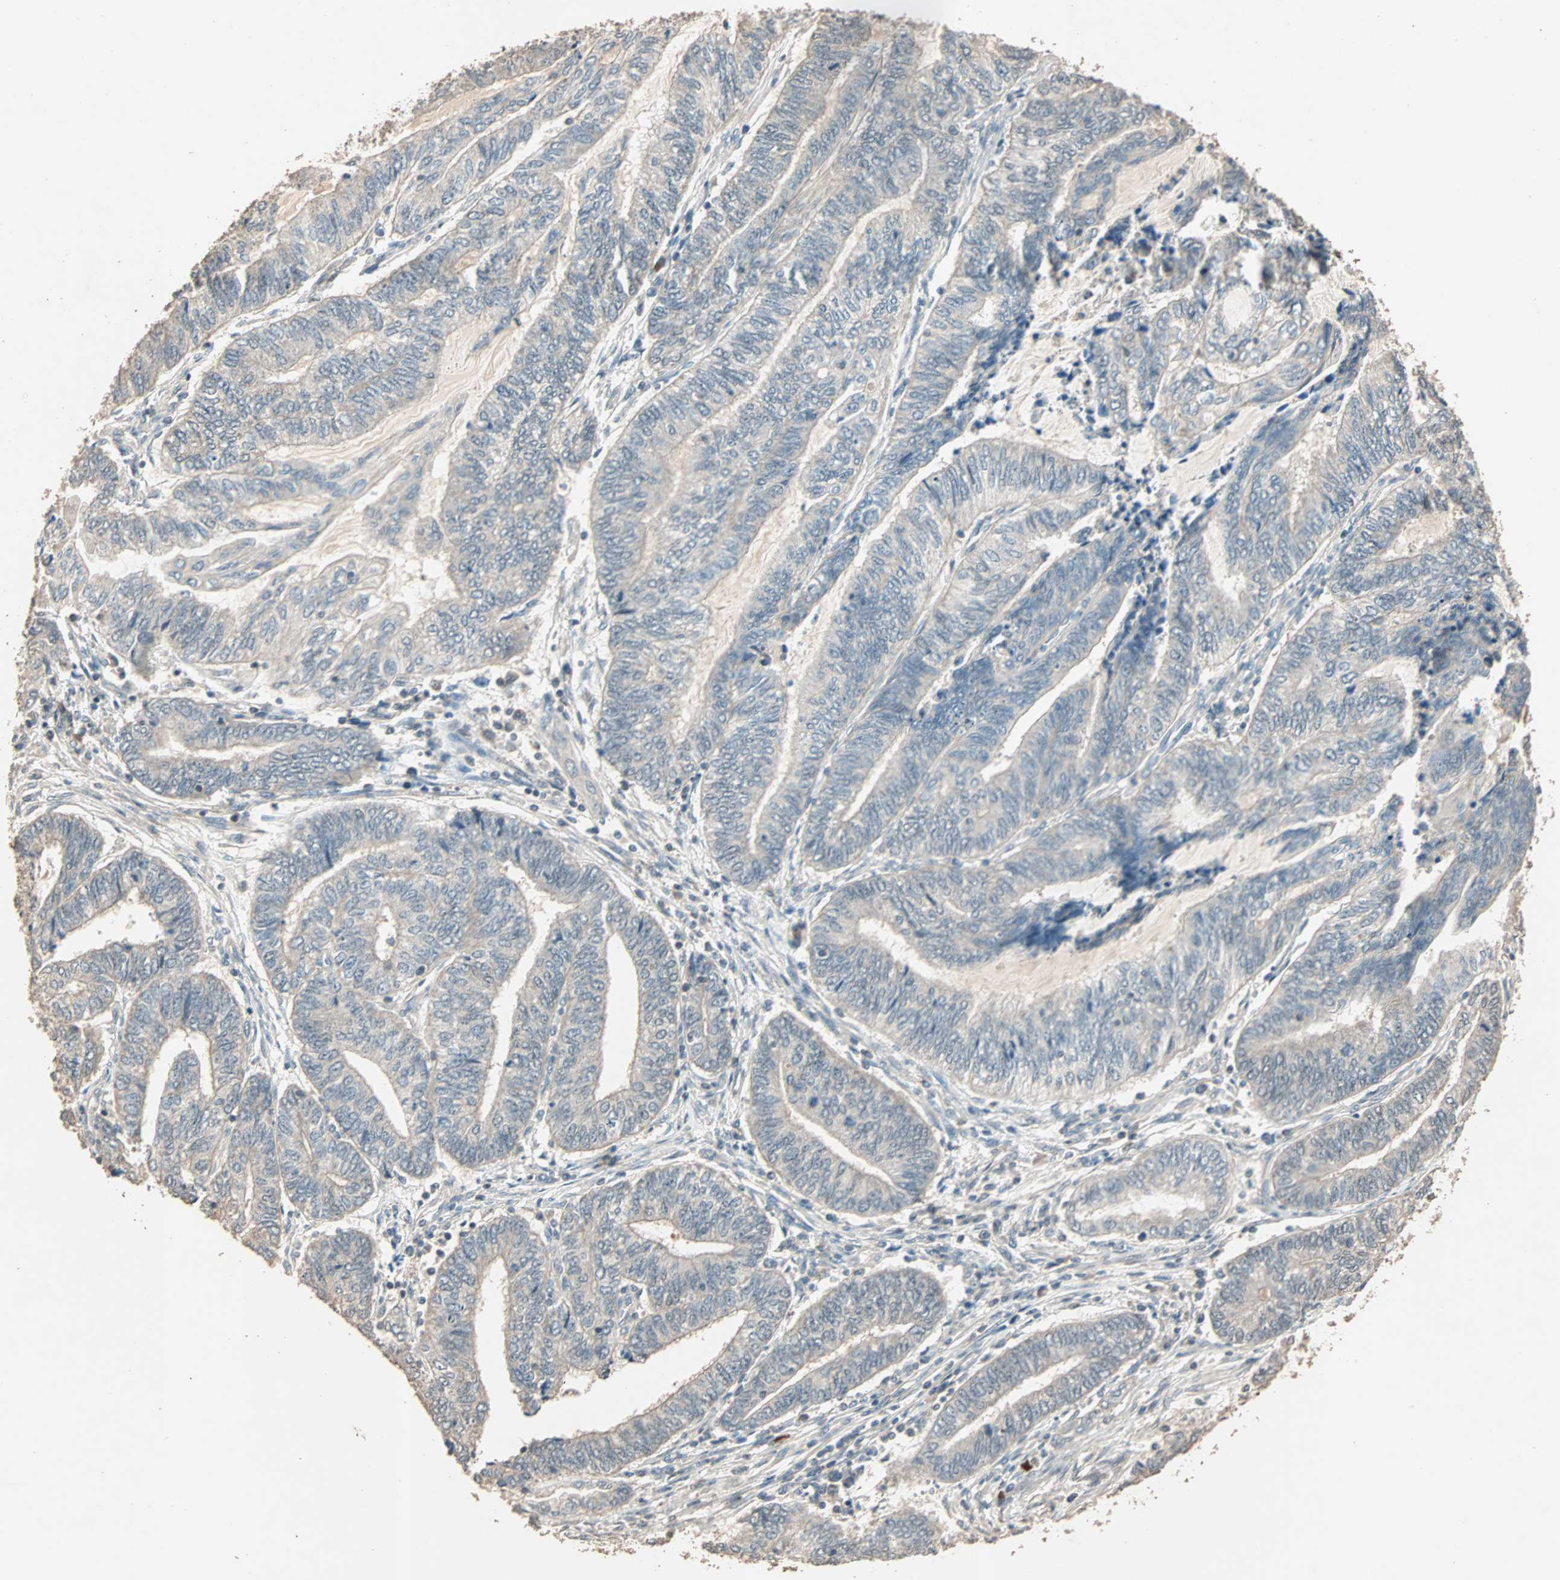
{"staining": {"intensity": "weak", "quantity": ">75%", "location": "cytoplasmic/membranous,nuclear"}, "tissue": "endometrial cancer", "cell_type": "Tumor cells", "image_type": "cancer", "snomed": [{"axis": "morphology", "description": "Adenocarcinoma, NOS"}, {"axis": "topography", "description": "Uterus"}, {"axis": "topography", "description": "Endometrium"}], "caption": "Human endometrial adenocarcinoma stained for a protein (brown) shows weak cytoplasmic/membranous and nuclear positive staining in about >75% of tumor cells.", "gene": "ZBTB33", "patient": {"sex": "female", "age": 70}}